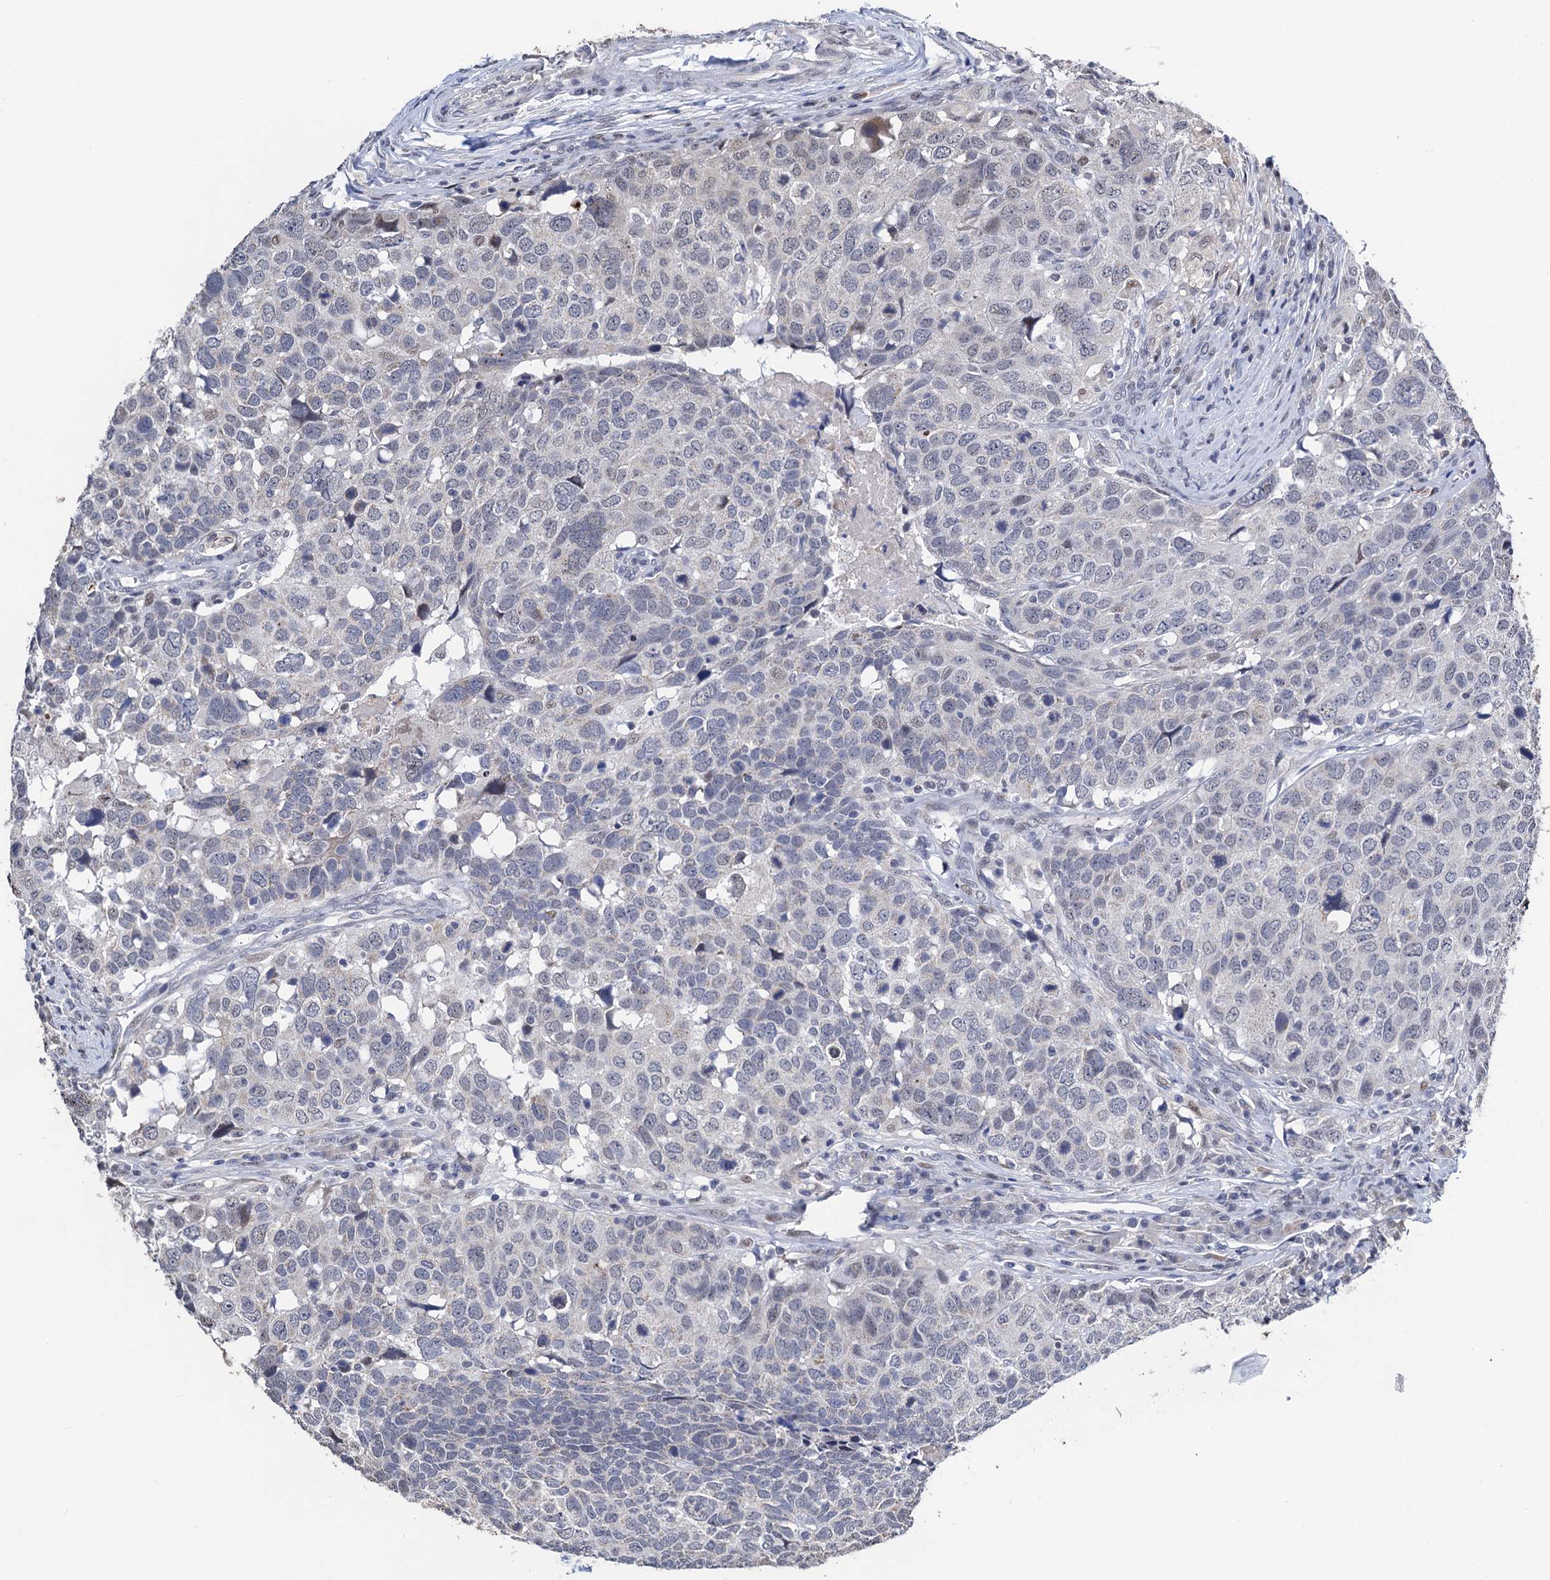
{"staining": {"intensity": "negative", "quantity": "none", "location": "none"}, "tissue": "head and neck cancer", "cell_type": "Tumor cells", "image_type": "cancer", "snomed": [{"axis": "morphology", "description": "Squamous cell carcinoma, NOS"}, {"axis": "topography", "description": "Head-Neck"}], "caption": "Immunohistochemical staining of head and neck cancer exhibits no significant expression in tumor cells. (DAB immunohistochemistry (IHC) with hematoxylin counter stain).", "gene": "FAM222A", "patient": {"sex": "male", "age": 66}}